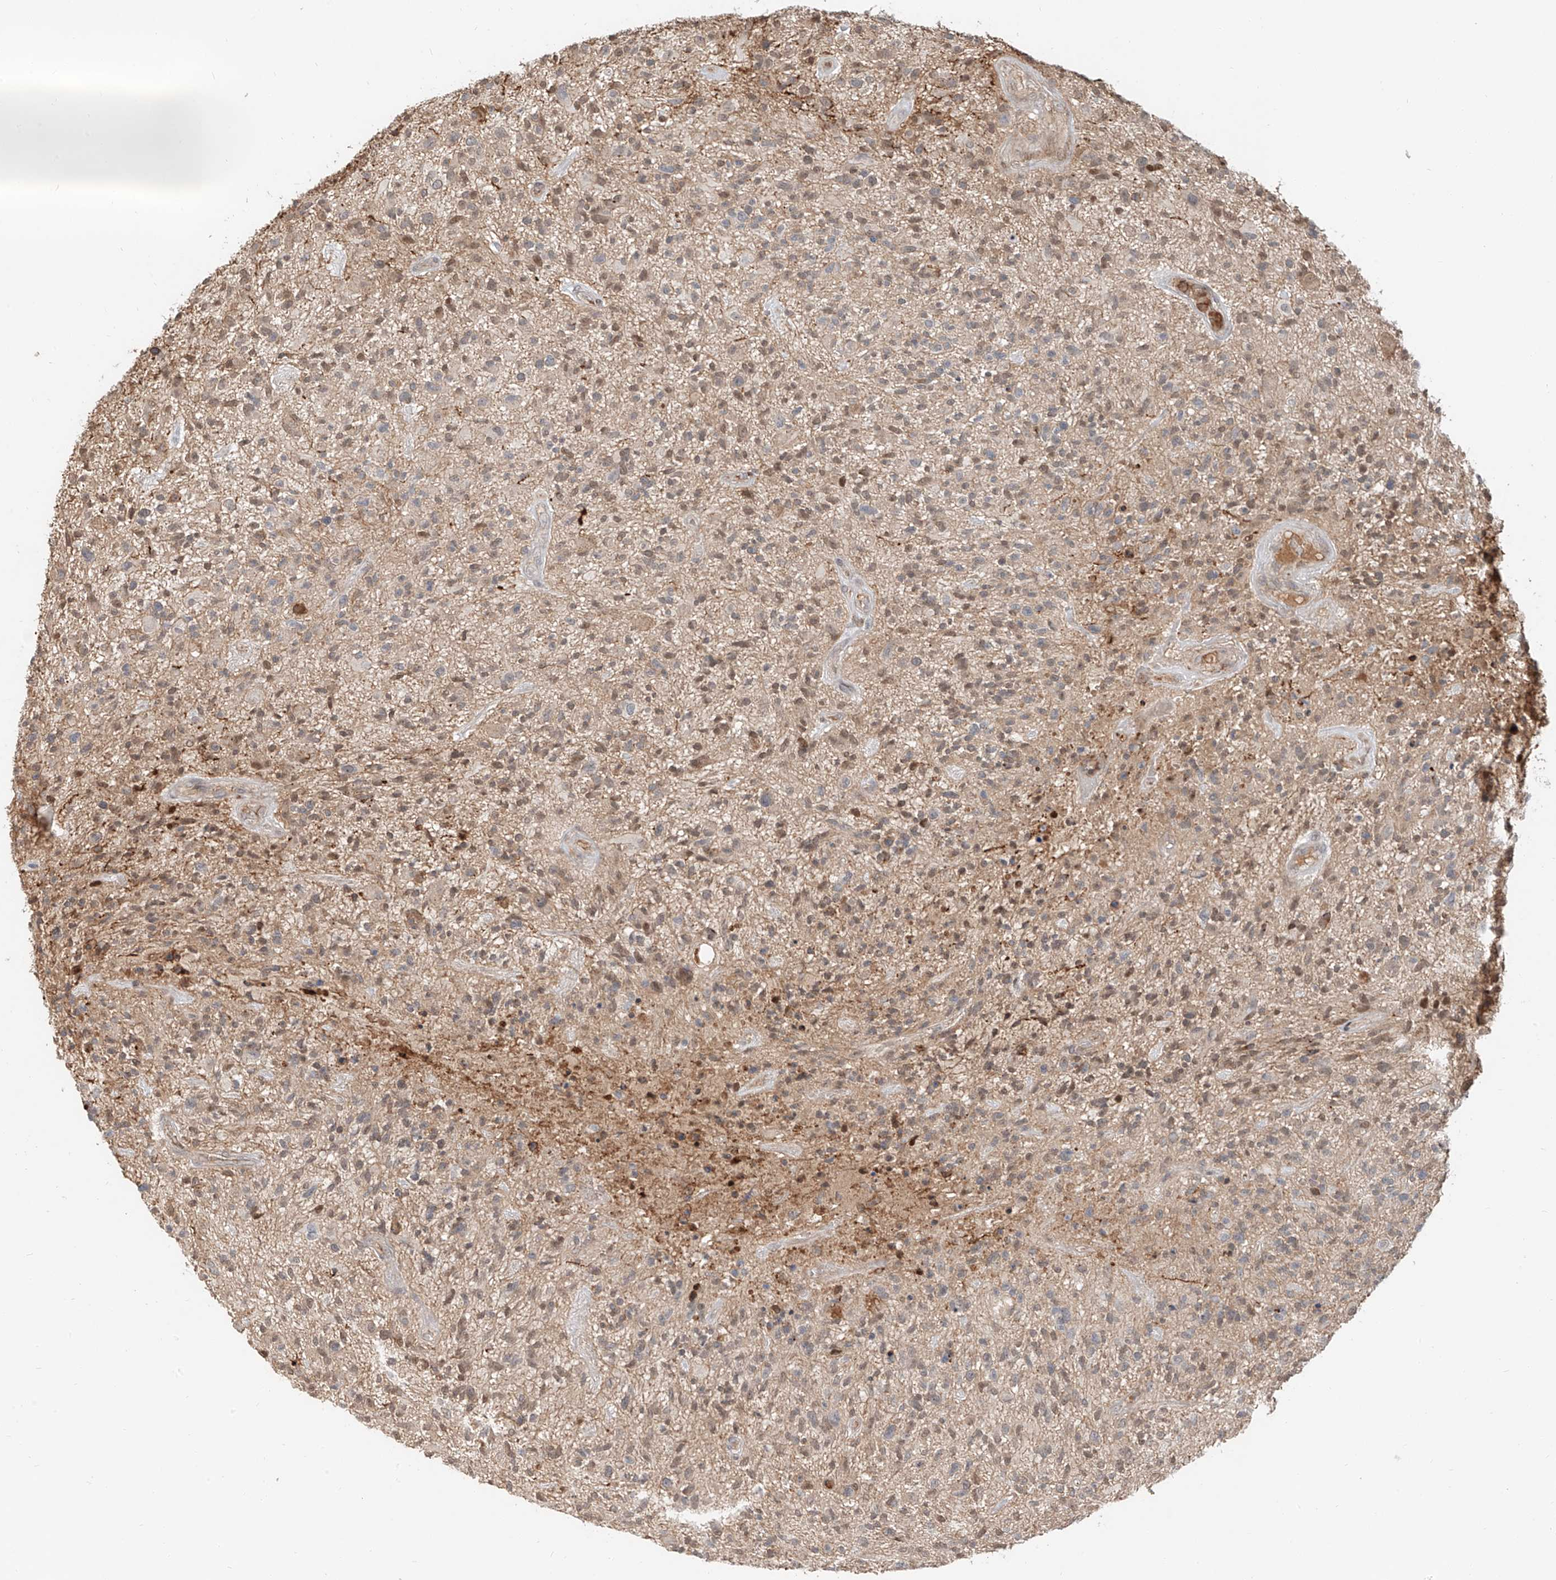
{"staining": {"intensity": "negative", "quantity": "none", "location": "none"}, "tissue": "glioma", "cell_type": "Tumor cells", "image_type": "cancer", "snomed": [{"axis": "morphology", "description": "Glioma, malignant, High grade"}, {"axis": "topography", "description": "Brain"}], "caption": "A micrograph of human high-grade glioma (malignant) is negative for staining in tumor cells.", "gene": "CEP162", "patient": {"sex": "male", "age": 47}}